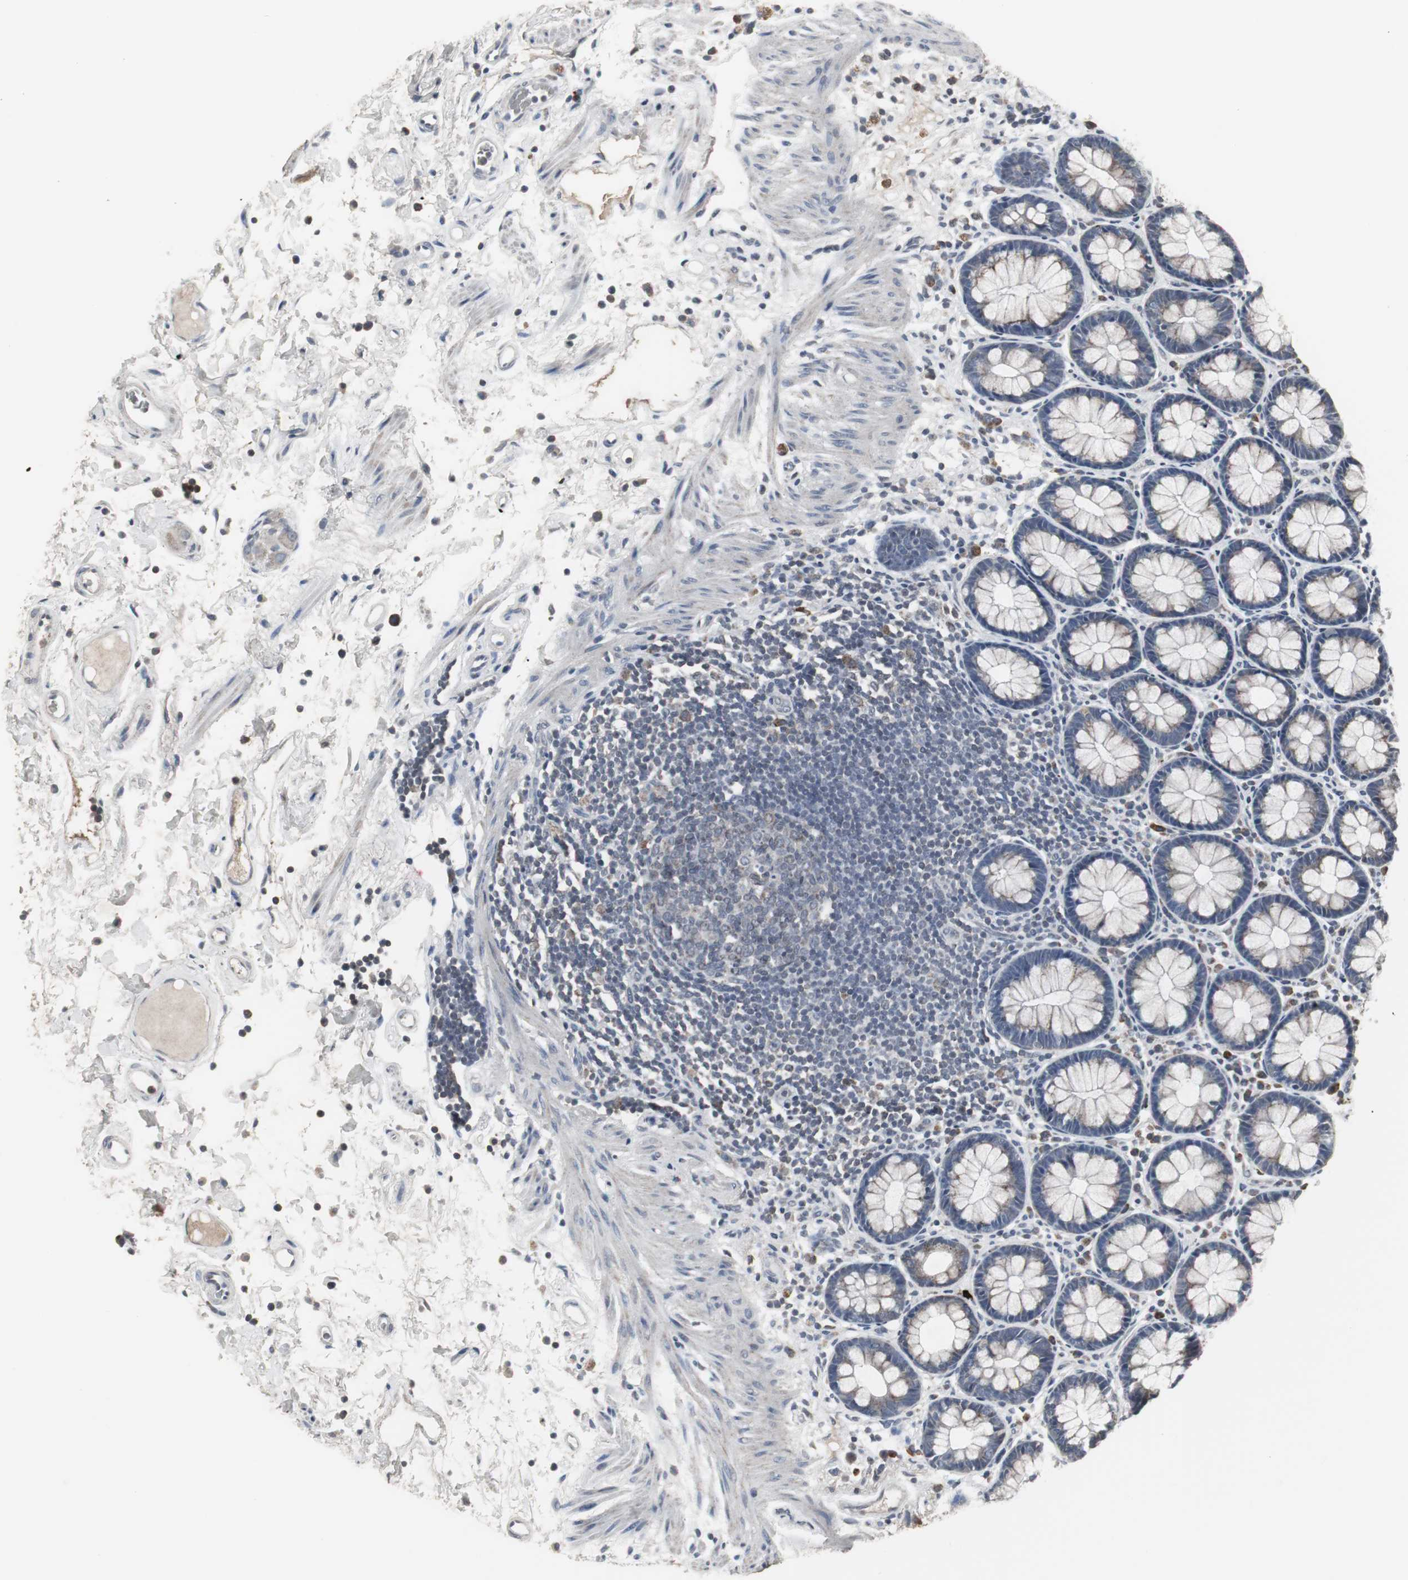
{"staining": {"intensity": "moderate", "quantity": "<25%", "location": "cytoplasmic/membranous"}, "tissue": "rectum", "cell_type": "Glandular cells", "image_type": "normal", "snomed": [{"axis": "morphology", "description": "Normal tissue, NOS"}, {"axis": "topography", "description": "Rectum"}], "caption": "Human rectum stained with a brown dye demonstrates moderate cytoplasmic/membranous positive positivity in approximately <25% of glandular cells.", "gene": "ACAA1", "patient": {"sex": "male", "age": 92}}